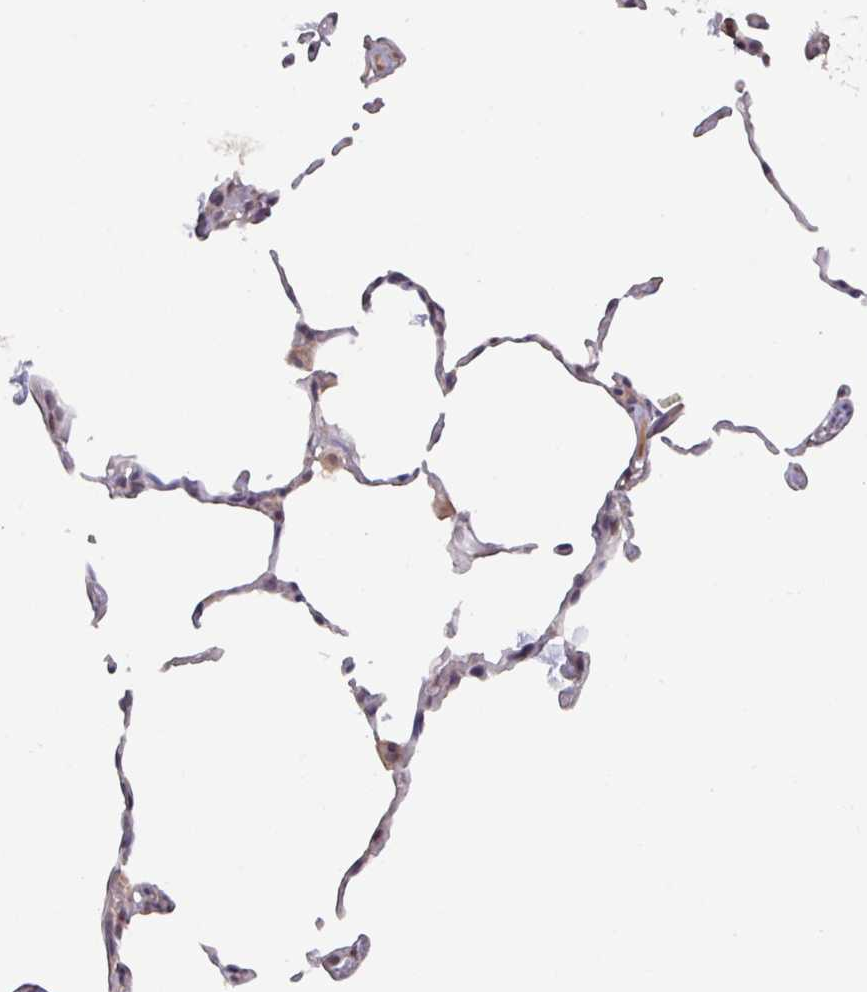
{"staining": {"intensity": "negative", "quantity": "none", "location": "none"}, "tissue": "lung", "cell_type": "Alveolar cells", "image_type": "normal", "snomed": [{"axis": "morphology", "description": "Normal tissue, NOS"}, {"axis": "topography", "description": "Lung"}], "caption": "This histopathology image is of normal lung stained with immunohistochemistry (IHC) to label a protein in brown with the nuclei are counter-stained blue. There is no expression in alveolar cells.", "gene": "PRRX1", "patient": {"sex": "female", "age": 57}}